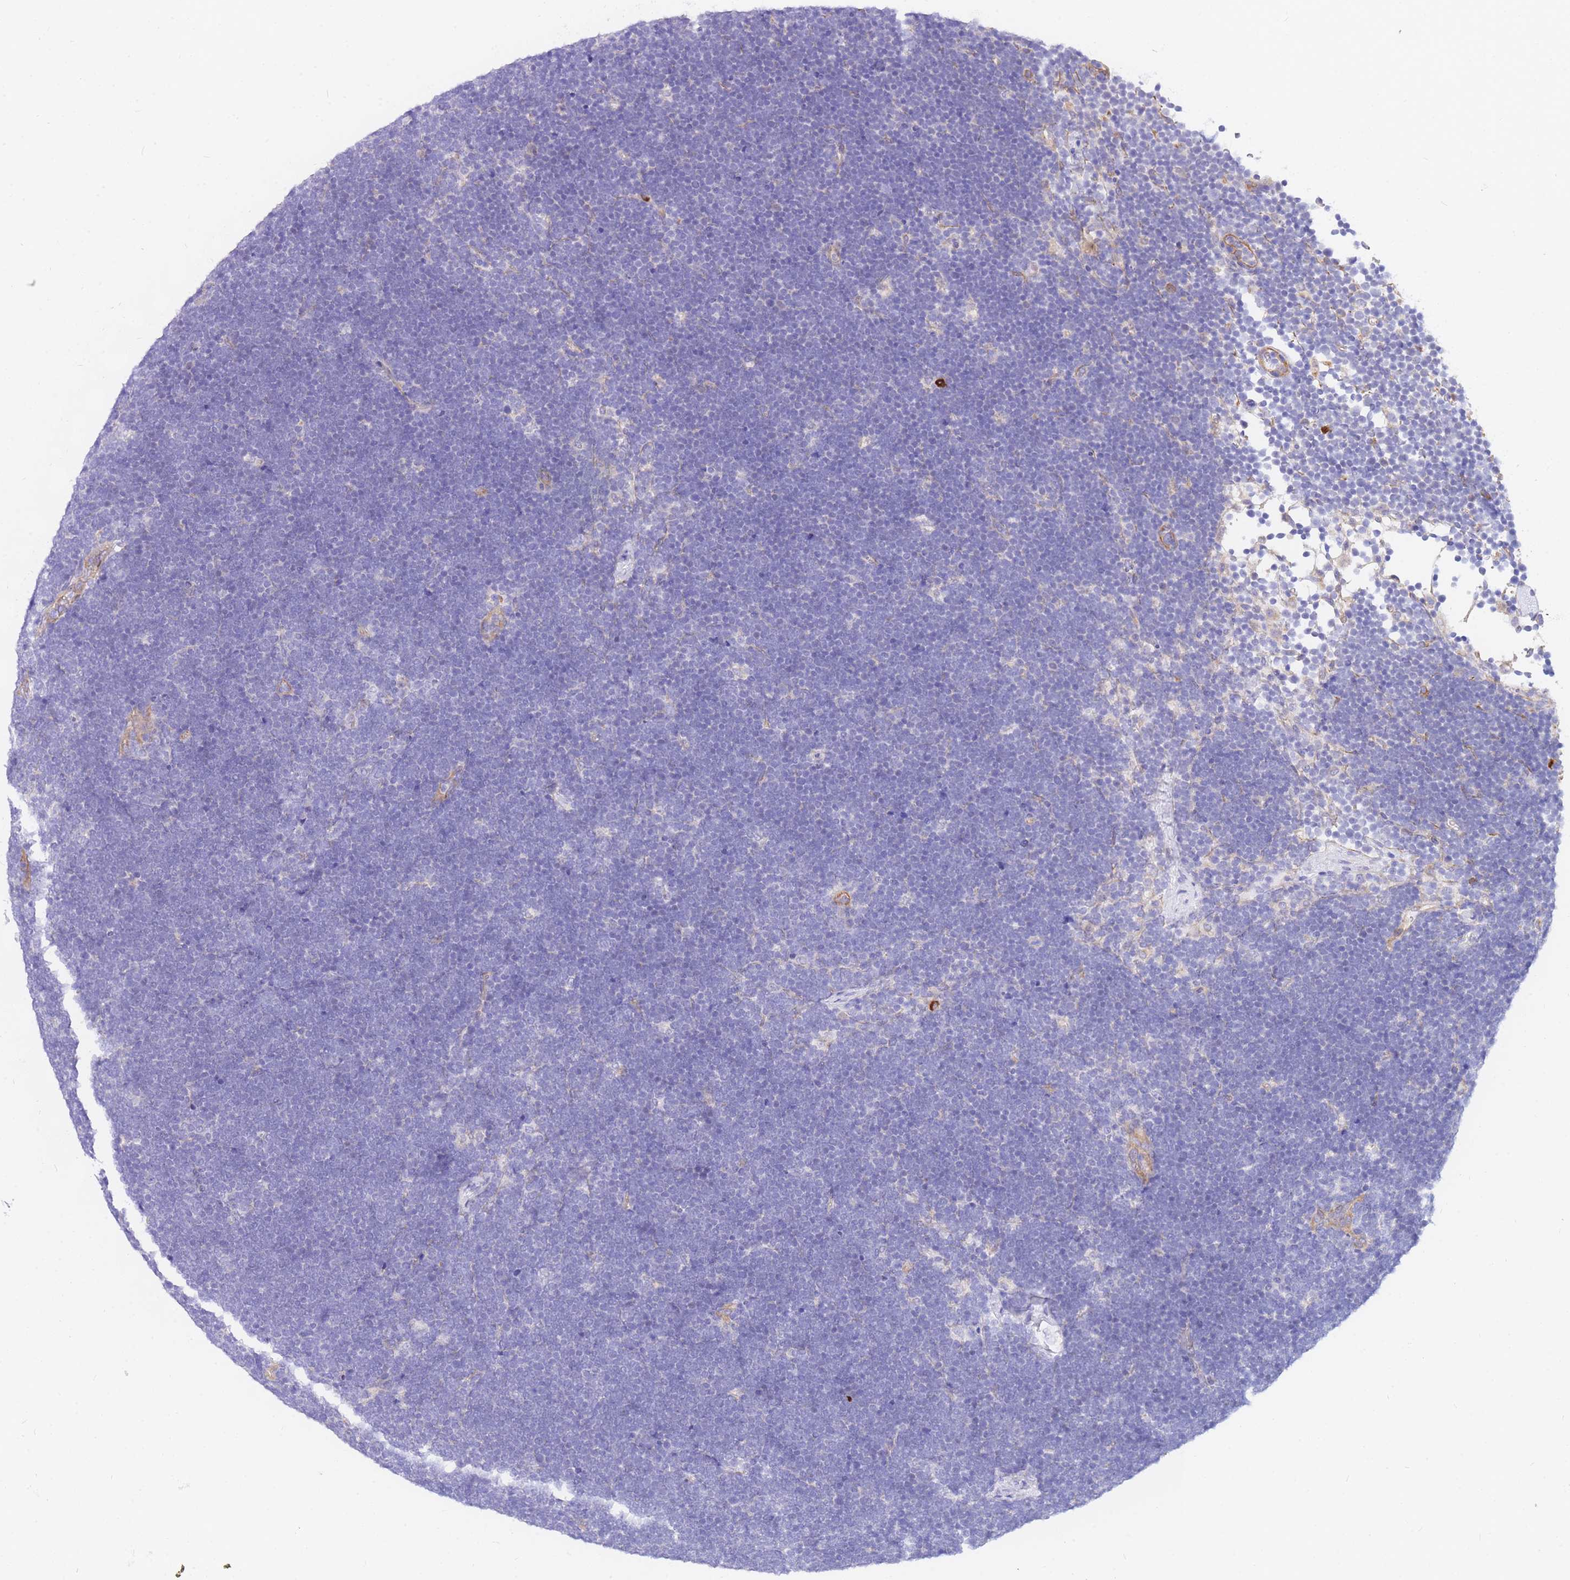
{"staining": {"intensity": "negative", "quantity": "none", "location": "none"}, "tissue": "lymphoma", "cell_type": "Tumor cells", "image_type": "cancer", "snomed": [{"axis": "morphology", "description": "Malignant lymphoma, non-Hodgkin's type, High grade"}, {"axis": "topography", "description": "Lymph node"}], "caption": "A high-resolution micrograph shows IHC staining of high-grade malignant lymphoma, non-Hodgkin's type, which shows no significant staining in tumor cells.", "gene": "SRSF12", "patient": {"sex": "male", "age": 13}}